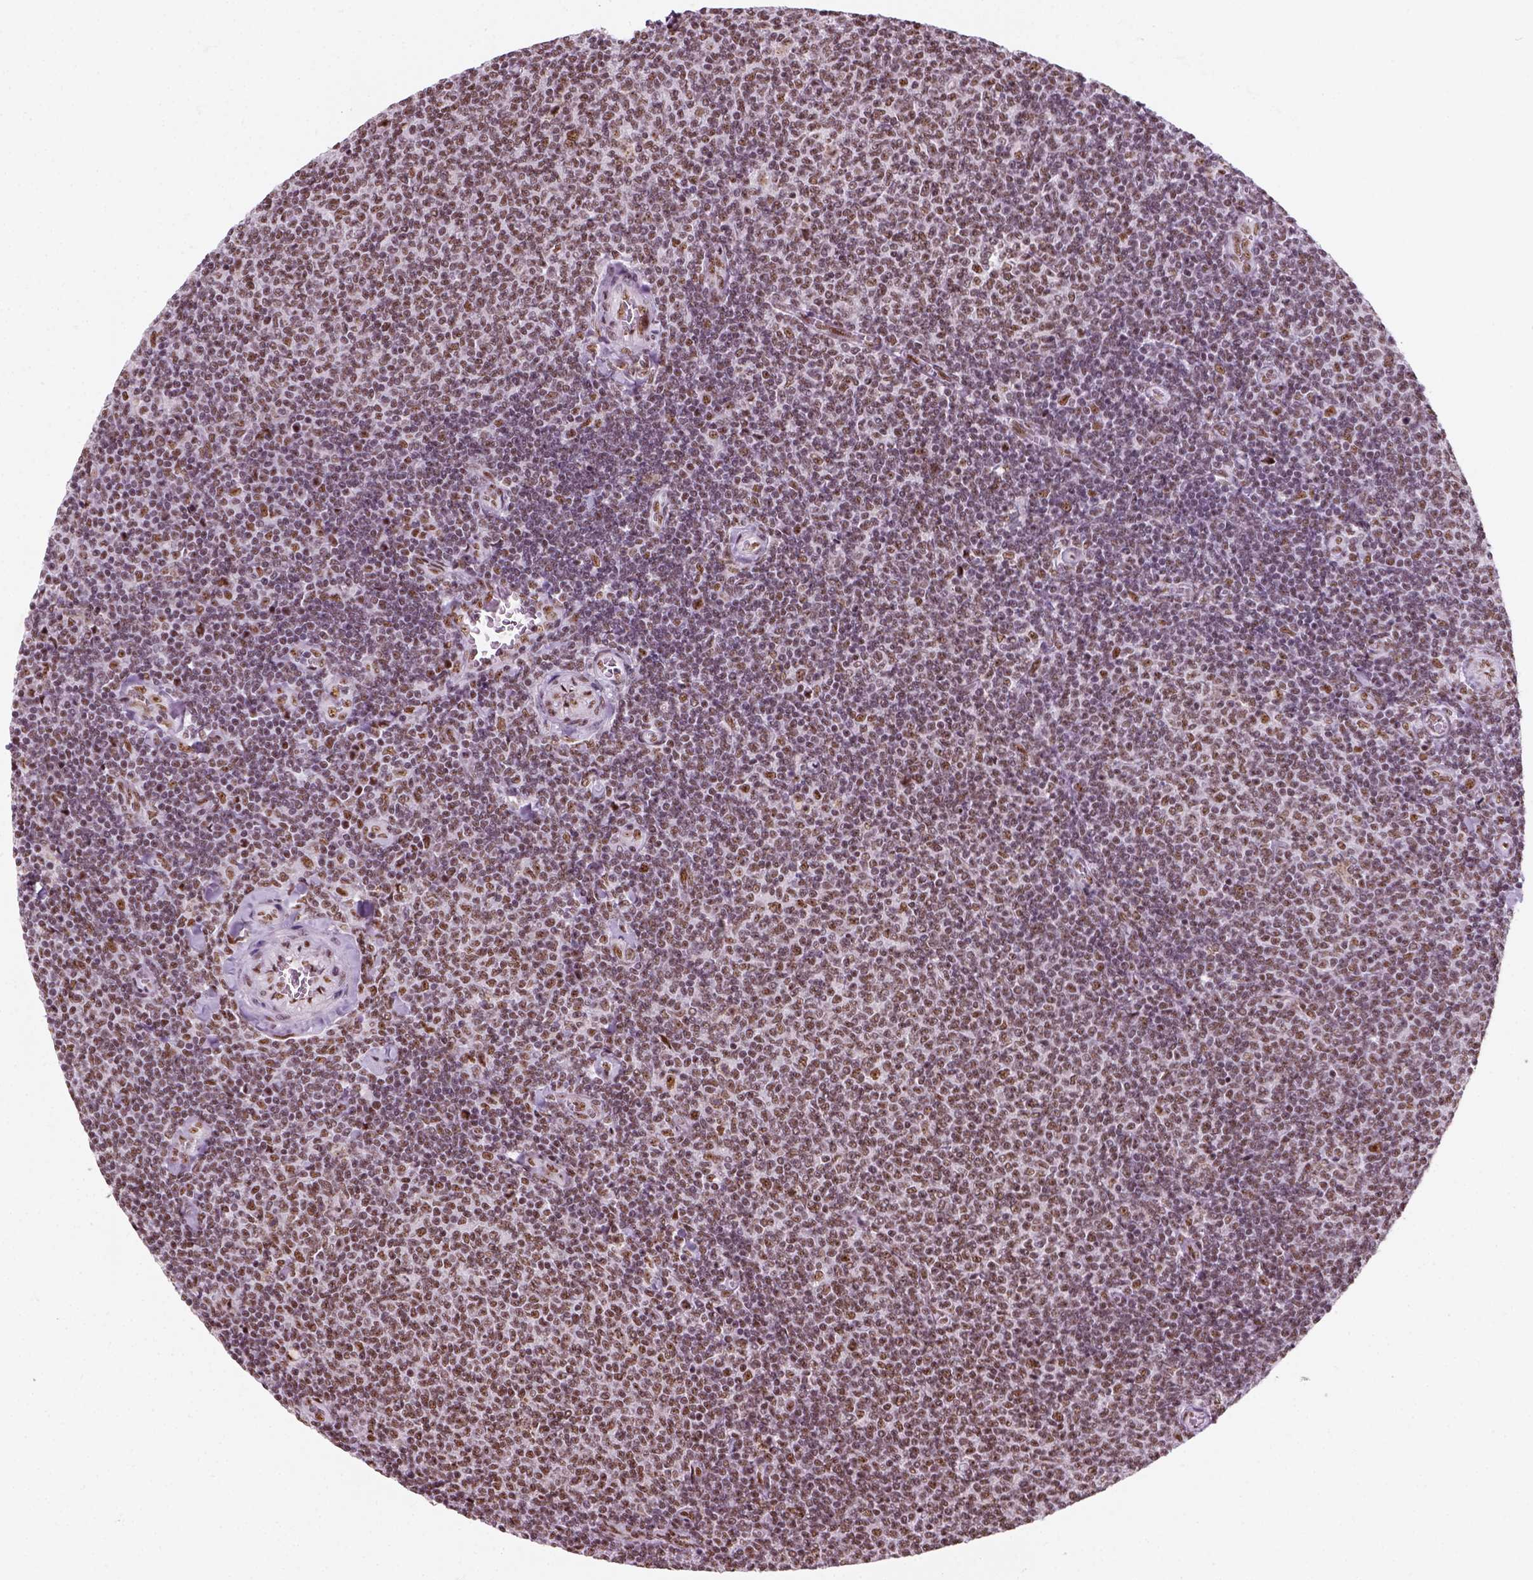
{"staining": {"intensity": "moderate", "quantity": ">75%", "location": "nuclear"}, "tissue": "lymphoma", "cell_type": "Tumor cells", "image_type": "cancer", "snomed": [{"axis": "morphology", "description": "Malignant lymphoma, non-Hodgkin's type, Low grade"}, {"axis": "topography", "description": "Lymph node"}], "caption": "A medium amount of moderate nuclear expression is appreciated in approximately >75% of tumor cells in low-grade malignant lymphoma, non-Hodgkin's type tissue.", "gene": "GTF2F1", "patient": {"sex": "male", "age": 52}}